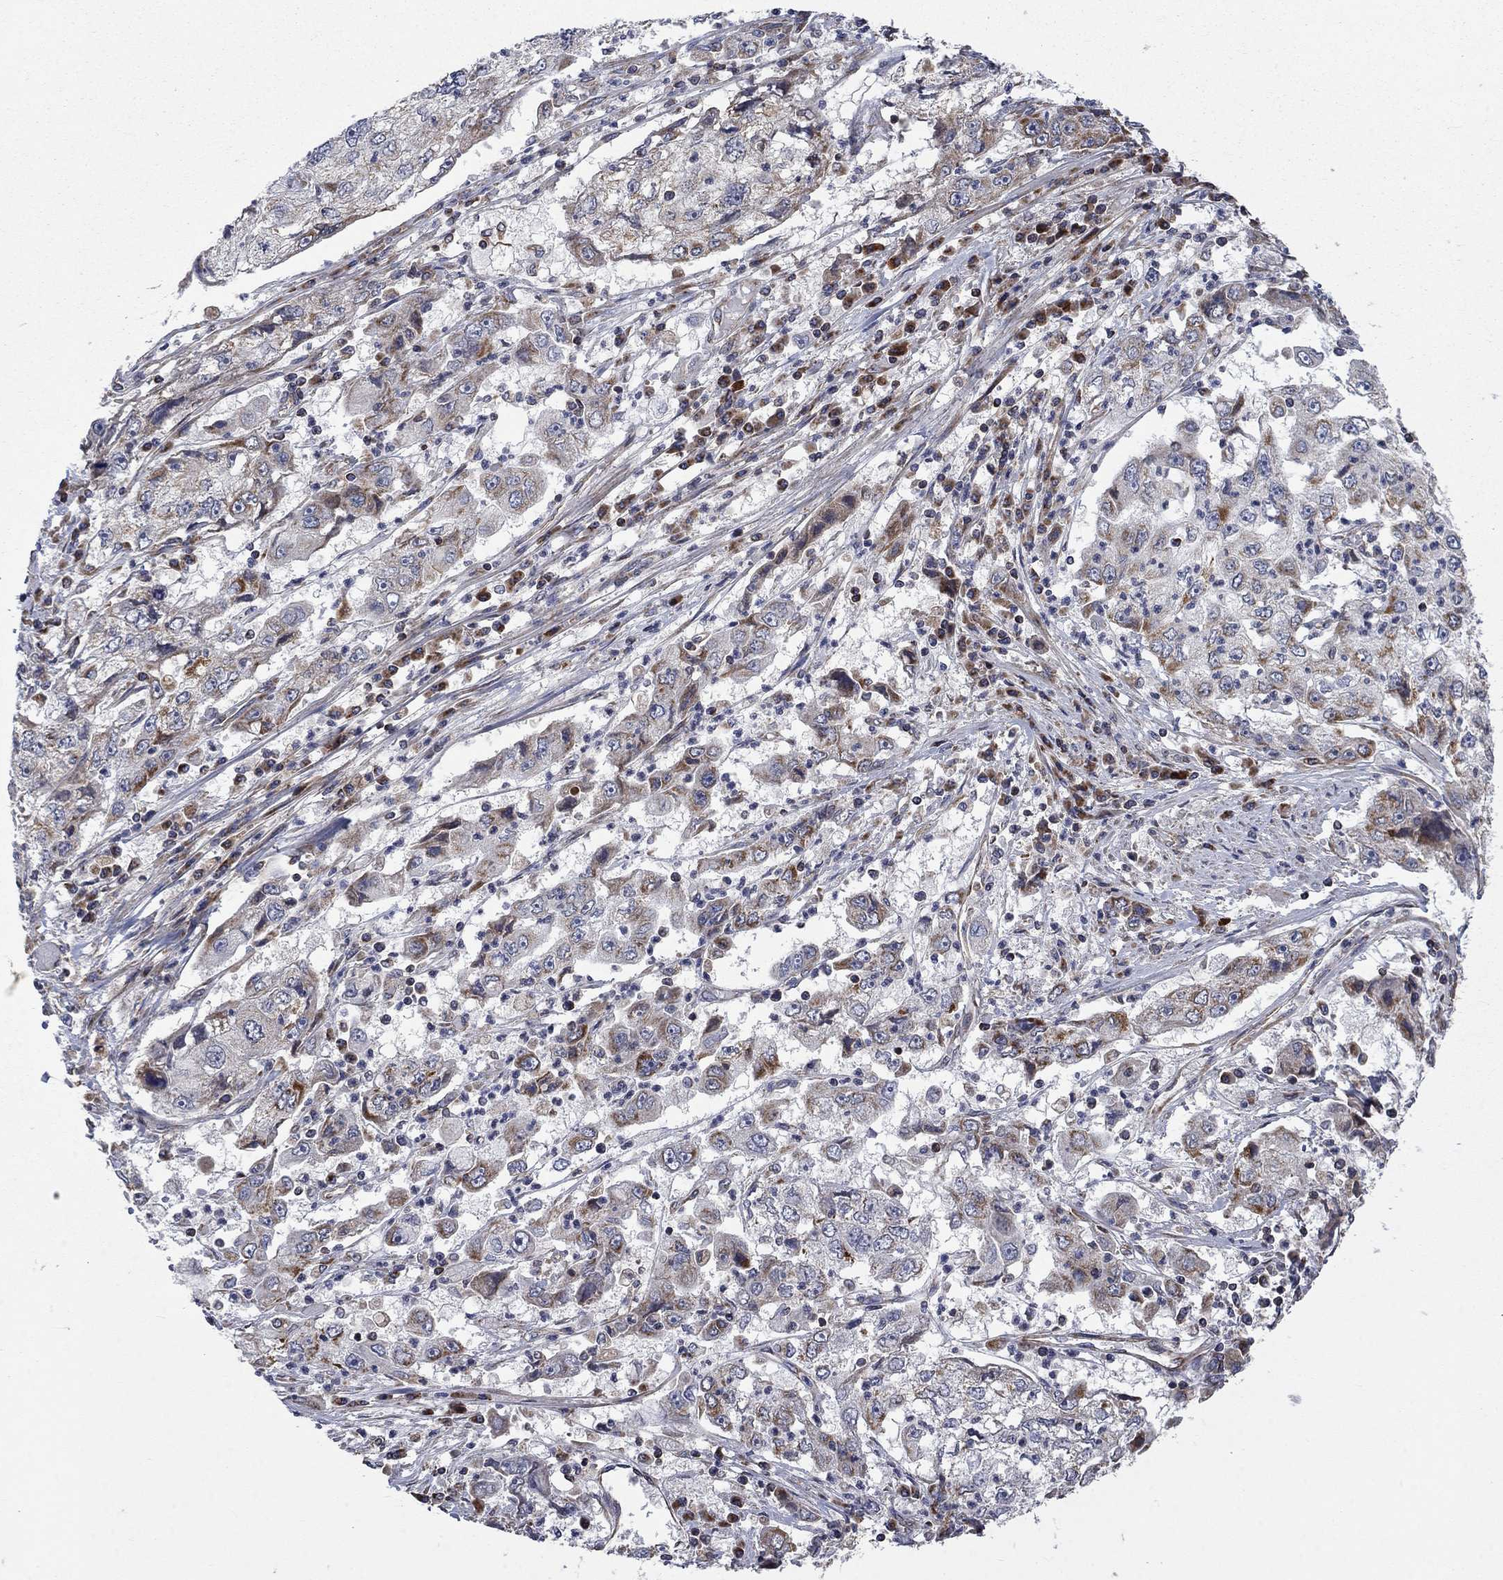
{"staining": {"intensity": "moderate", "quantity": "<25%", "location": "cytoplasmic/membranous"}, "tissue": "cervical cancer", "cell_type": "Tumor cells", "image_type": "cancer", "snomed": [{"axis": "morphology", "description": "Squamous cell carcinoma, NOS"}, {"axis": "topography", "description": "Cervix"}], "caption": "Protein expression analysis of cervical squamous cell carcinoma reveals moderate cytoplasmic/membranous positivity in approximately <25% of tumor cells. (IHC, brightfield microscopy, high magnification).", "gene": "NDUFC1", "patient": {"sex": "female", "age": 36}}